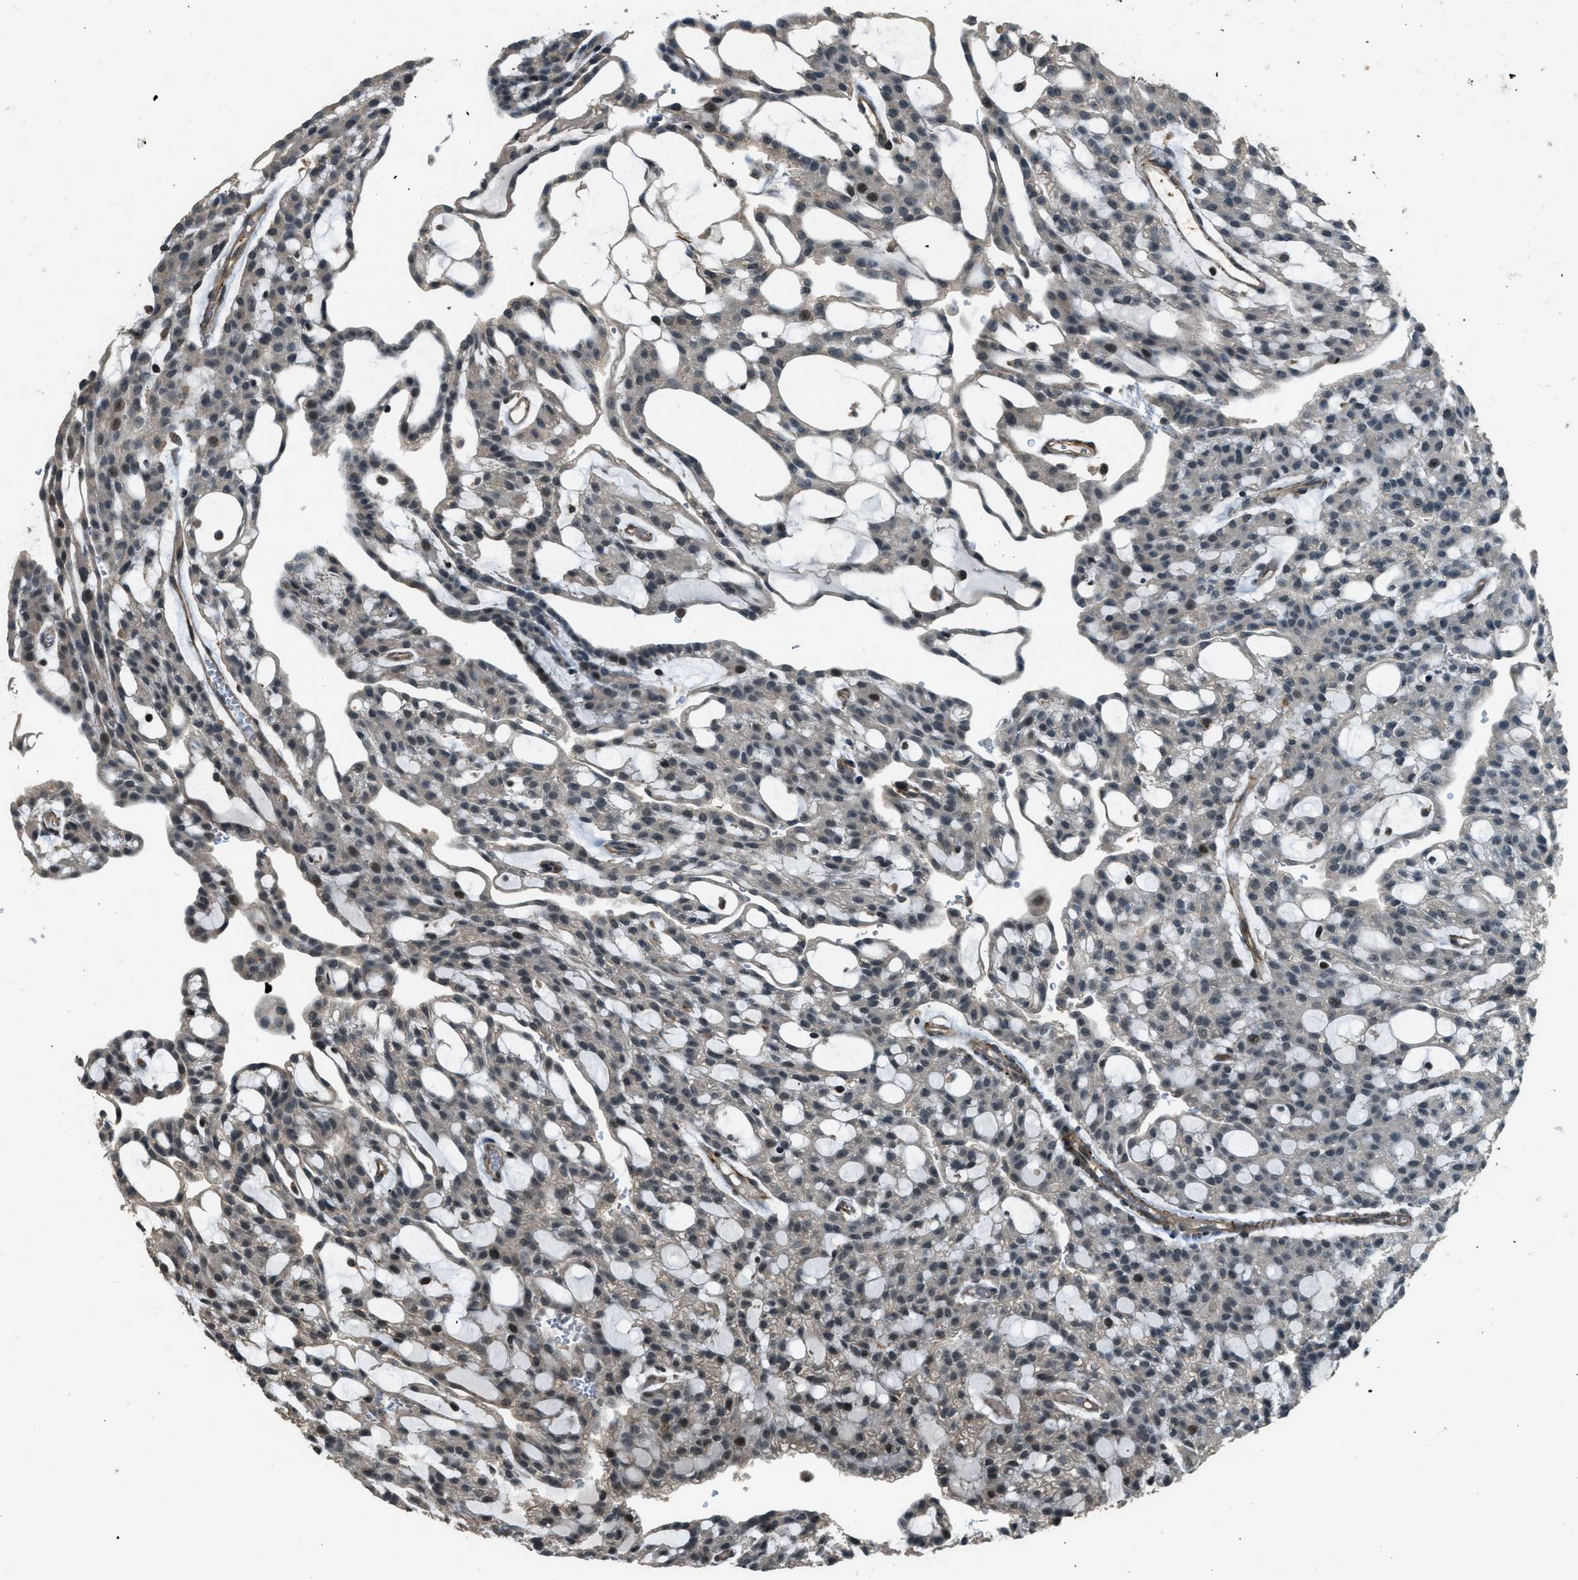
{"staining": {"intensity": "moderate", "quantity": "<25%", "location": "nuclear"}, "tissue": "renal cancer", "cell_type": "Tumor cells", "image_type": "cancer", "snomed": [{"axis": "morphology", "description": "Adenocarcinoma, NOS"}, {"axis": "topography", "description": "Kidney"}], "caption": "Renal cancer stained with DAB (3,3'-diaminobenzidine) immunohistochemistry displays low levels of moderate nuclear expression in approximately <25% of tumor cells.", "gene": "MED21", "patient": {"sex": "male", "age": 63}}